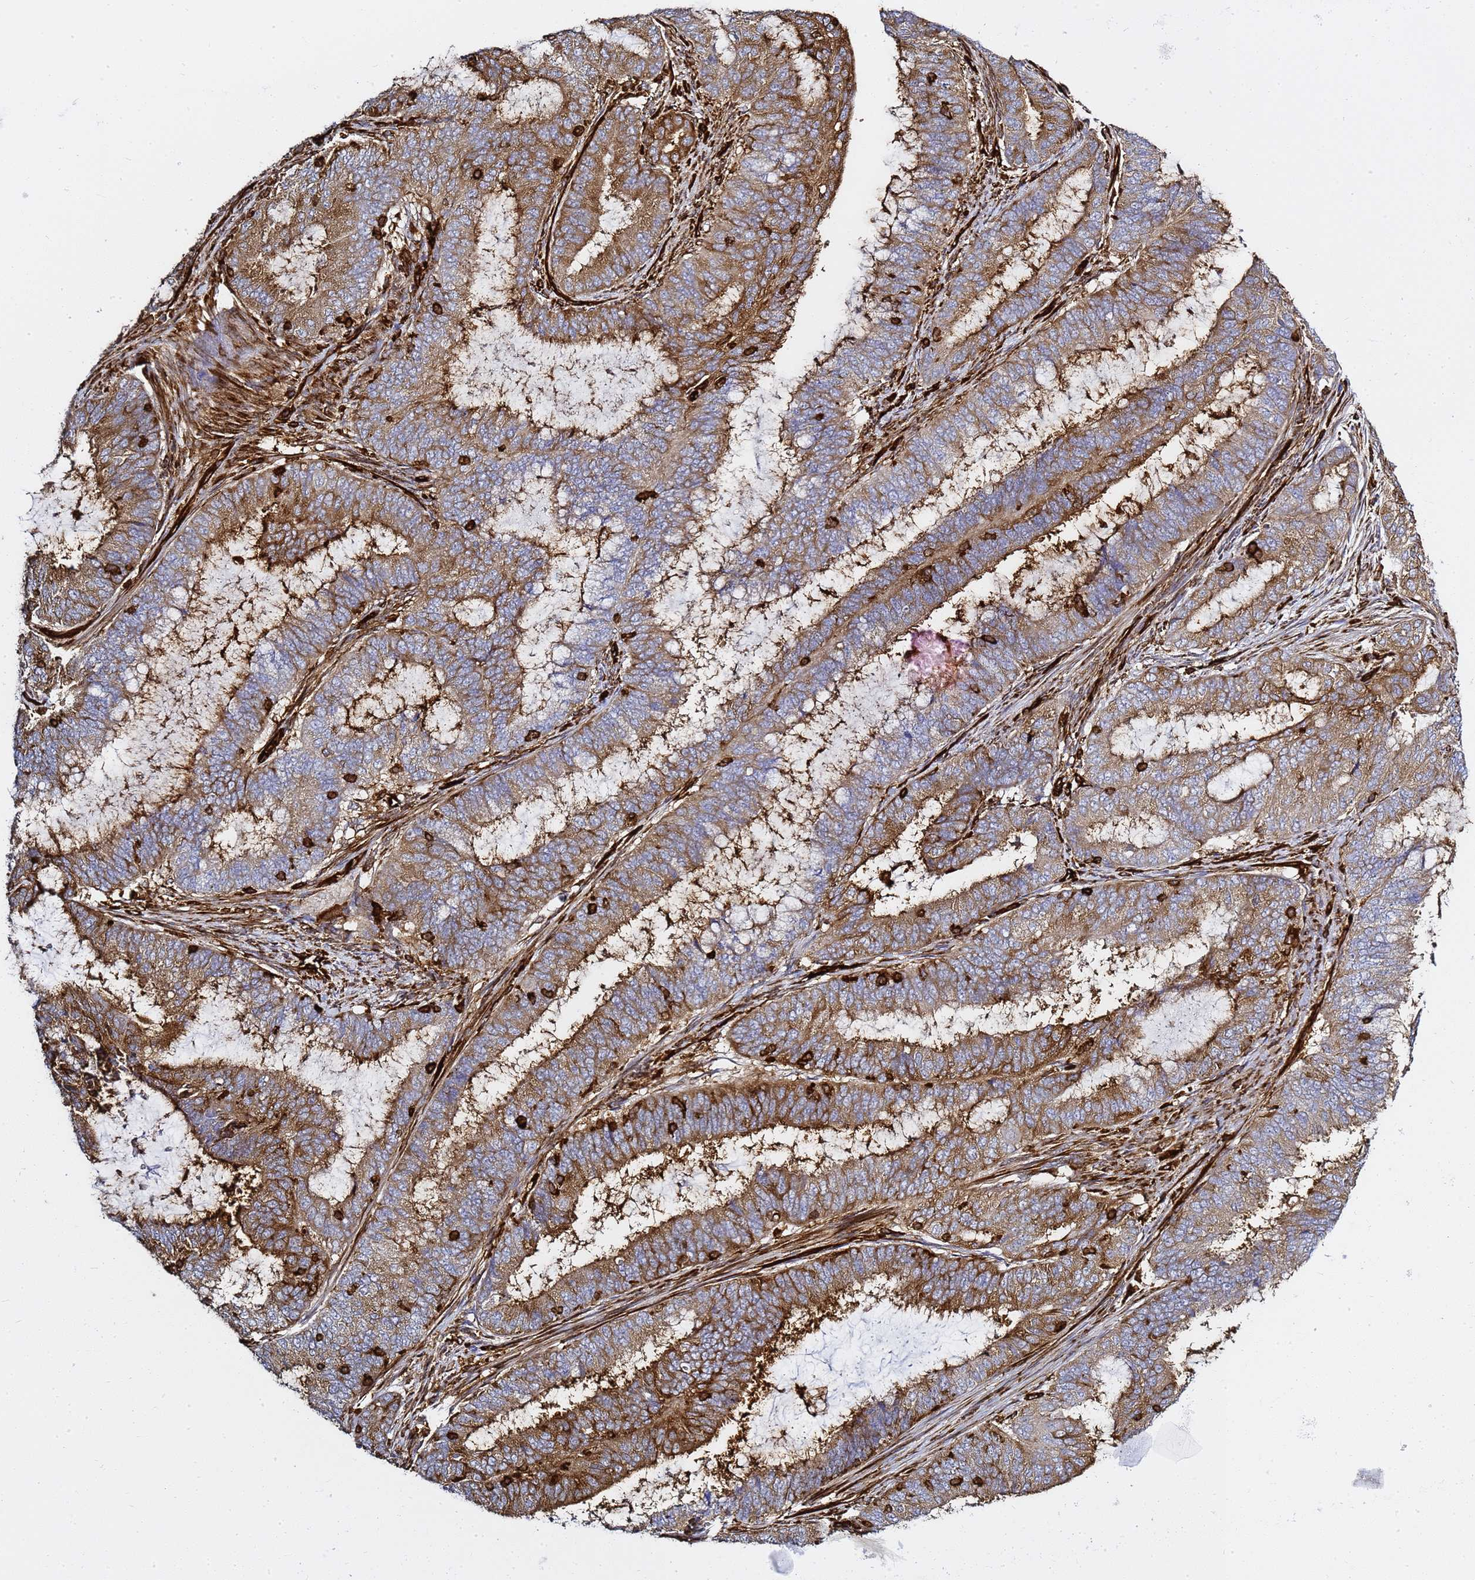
{"staining": {"intensity": "moderate", "quantity": ">75%", "location": "cytoplasmic/membranous"}, "tissue": "endometrial cancer", "cell_type": "Tumor cells", "image_type": "cancer", "snomed": [{"axis": "morphology", "description": "Adenocarcinoma, NOS"}, {"axis": "topography", "description": "Endometrium"}], "caption": "Immunohistochemistry photomicrograph of human endometrial cancer stained for a protein (brown), which demonstrates medium levels of moderate cytoplasmic/membranous positivity in about >75% of tumor cells.", "gene": "ZBTB8OS", "patient": {"sex": "female", "age": 51}}